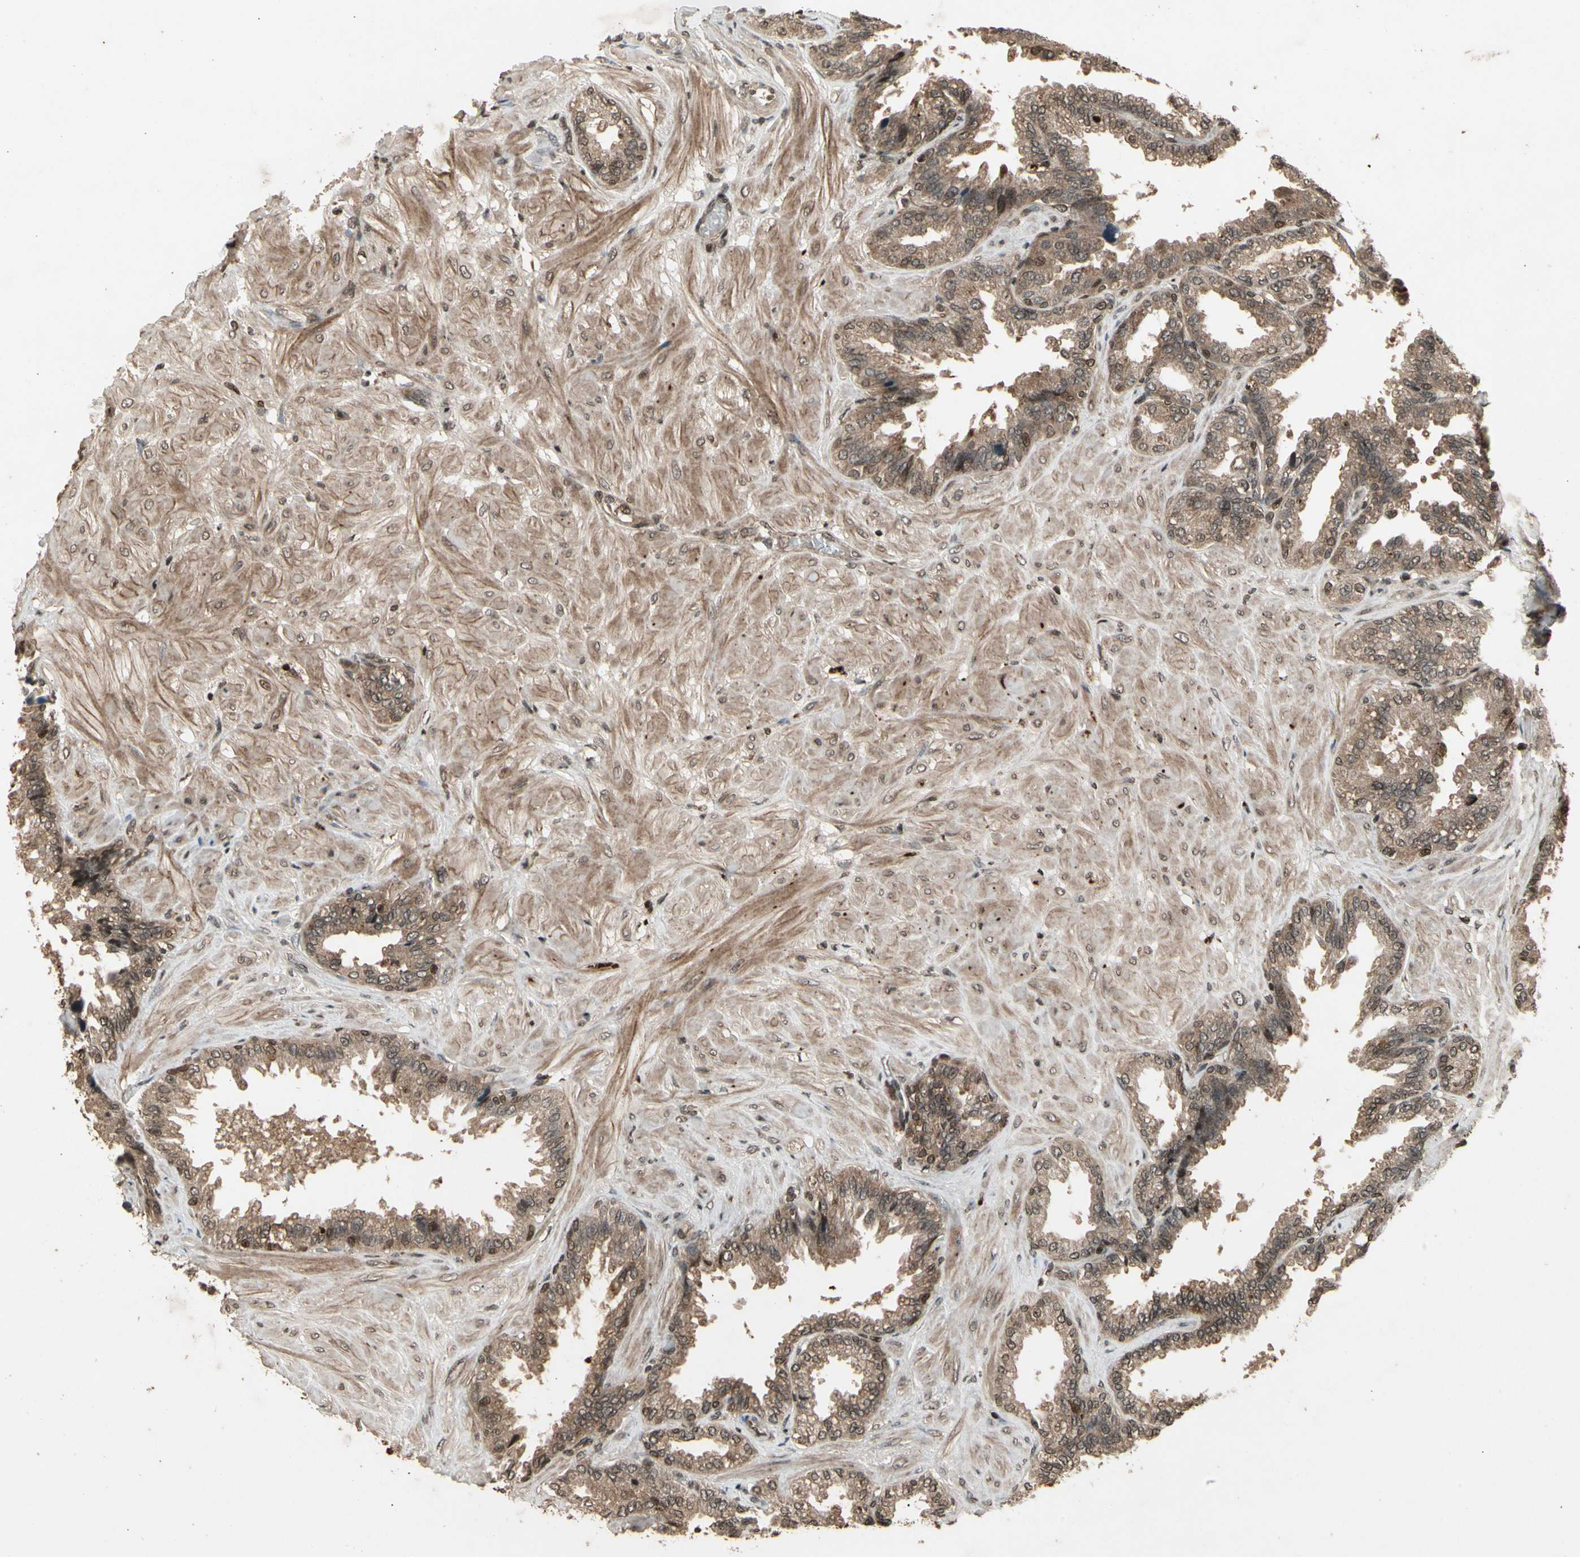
{"staining": {"intensity": "moderate", "quantity": ">75%", "location": "cytoplasmic/membranous"}, "tissue": "seminal vesicle", "cell_type": "Glandular cells", "image_type": "normal", "snomed": [{"axis": "morphology", "description": "Normal tissue, NOS"}, {"axis": "topography", "description": "Seminal veicle"}], "caption": "Seminal vesicle stained with a brown dye demonstrates moderate cytoplasmic/membranous positive positivity in about >75% of glandular cells.", "gene": "GLRX", "patient": {"sex": "male", "age": 46}}